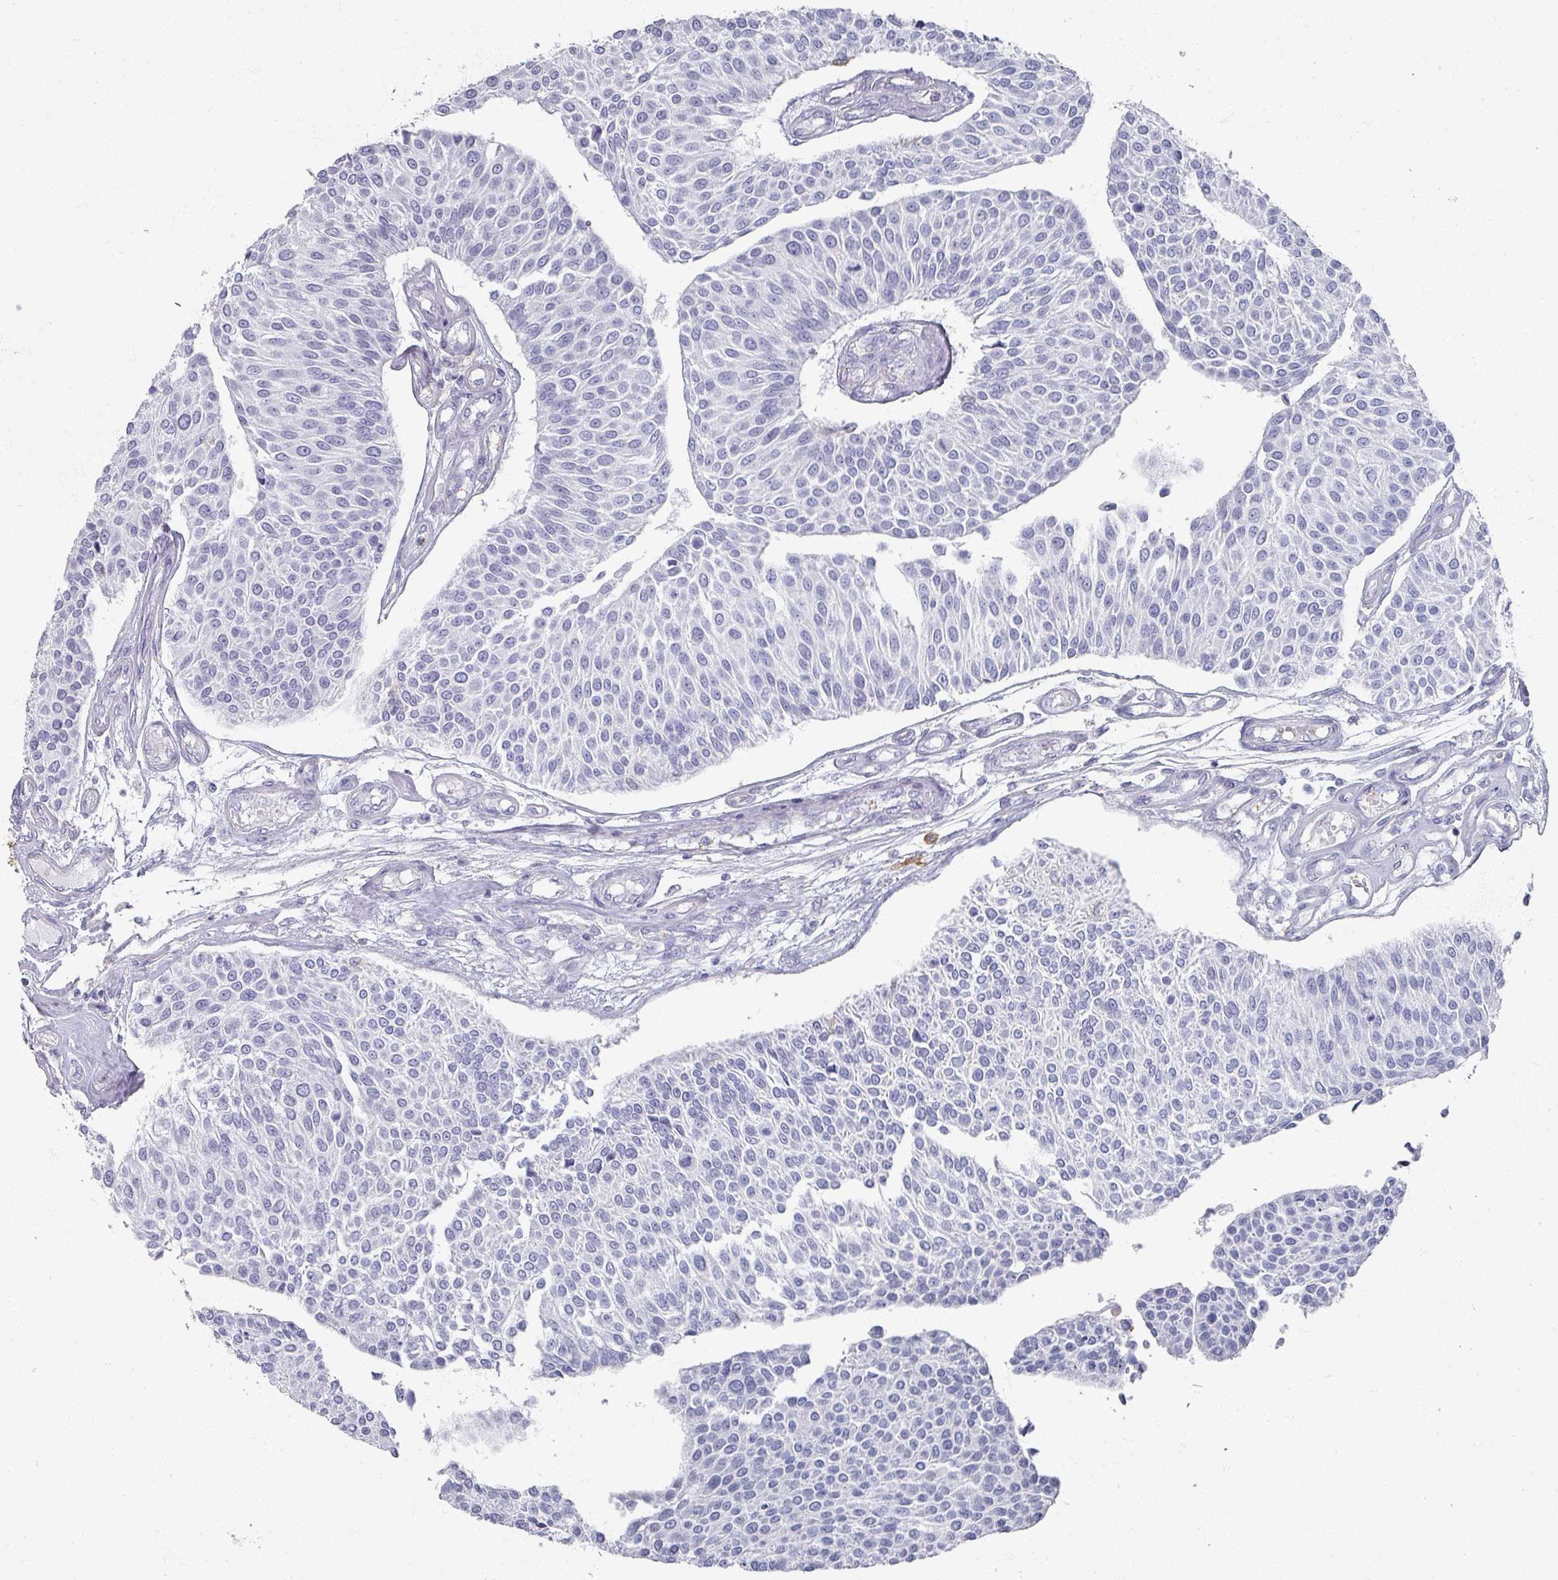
{"staining": {"intensity": "negative", "quantity": "none", "location": "none"}, "tissue": "urothelial cancer", "cell_type": "Tumor cells", "image_type": "cancer", "snomed": [{"axis": "morphology", "description": "Urothelial carcinoma, NOS"}, {"axis": "topography", "description": "Urinary bladder"}], "caption": "Immunohistochemistry (IHC) image of human urothelial cancer stained for a protein (brown), which demonstrates no positivity in tumor cells.", "gene": "OMG", "patient": {"sex": "male", "age": 55}}